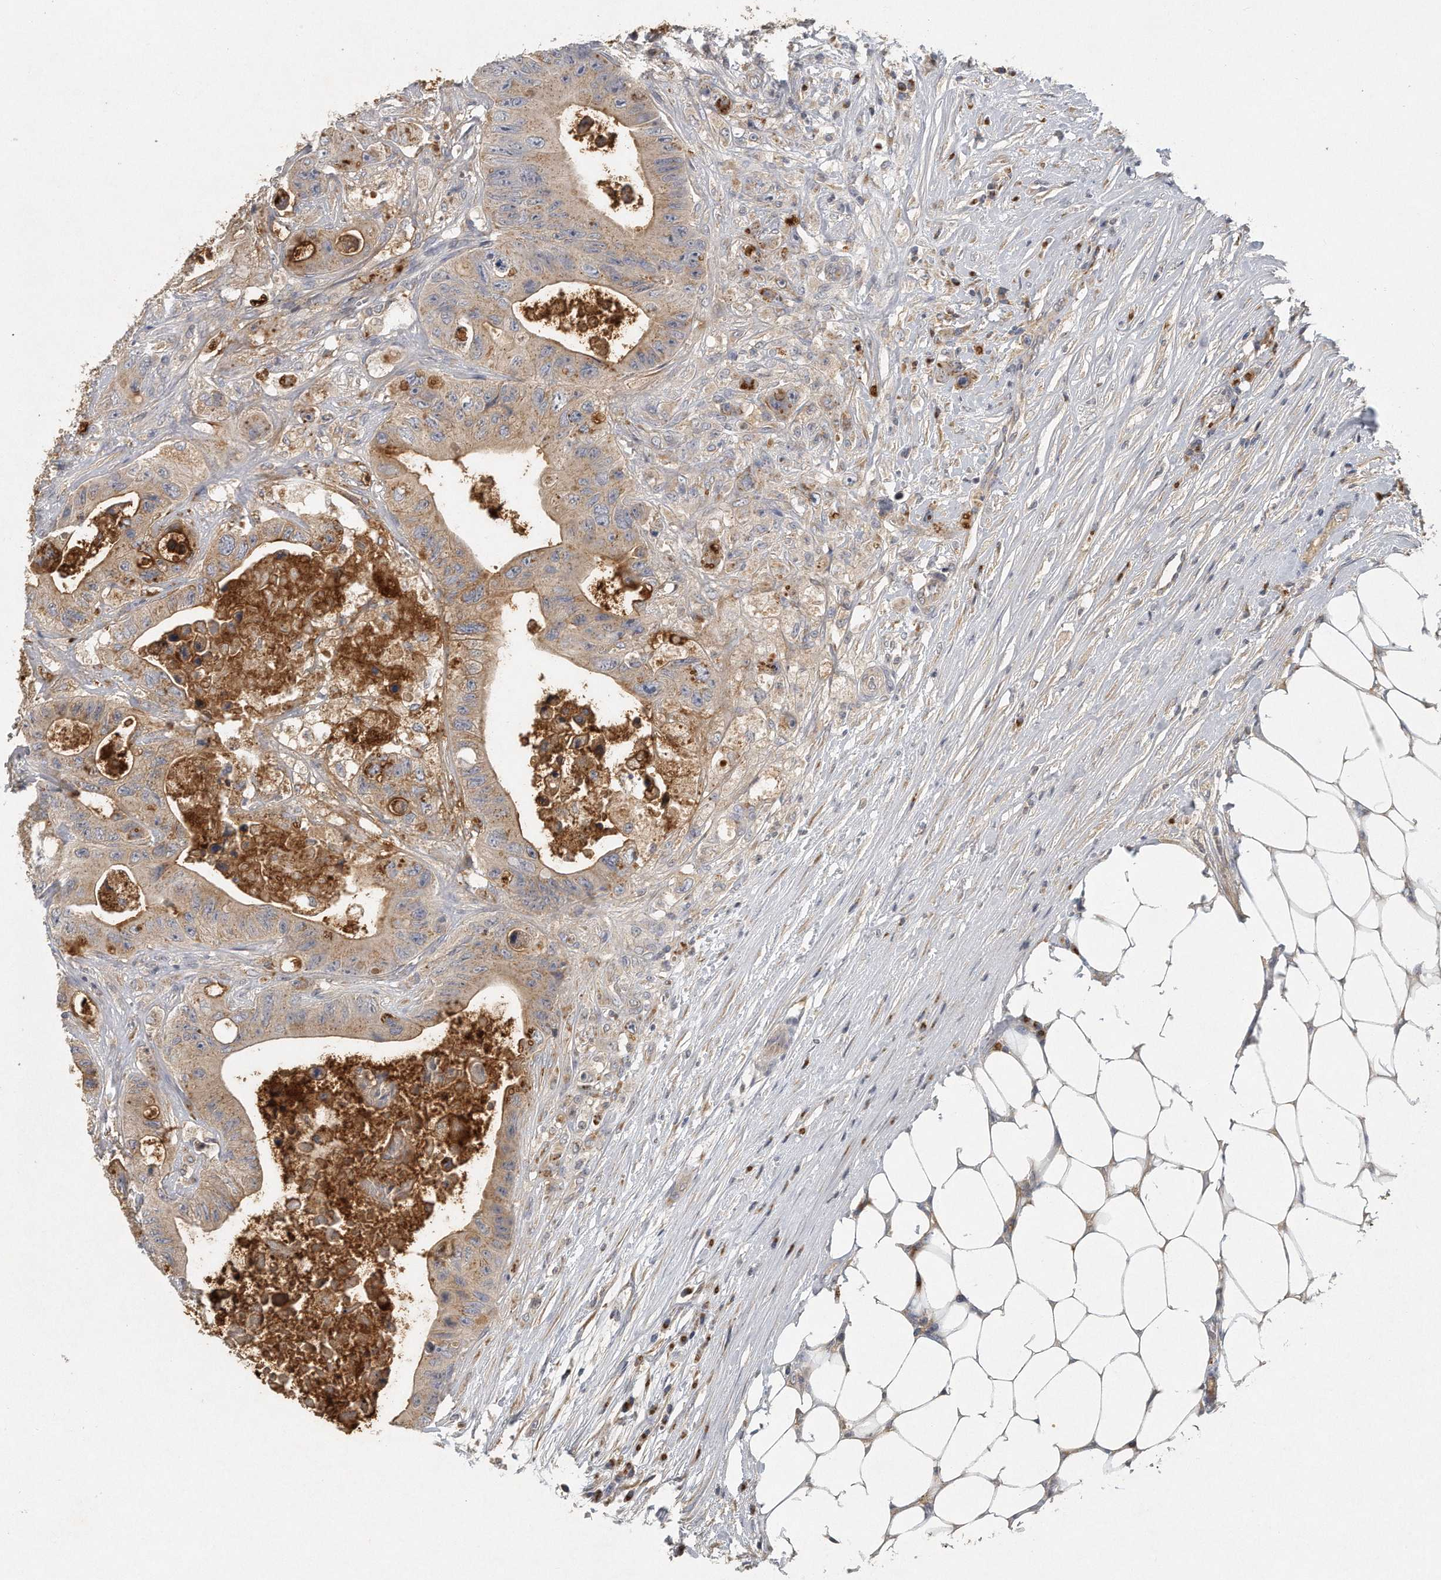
{"staining": {"intensity": "moderate", "quantity": "25%-75%", "location": "cytoplasmic/membranous"}, "tissue": "colorectal cancer", "cell_type": "Tumor cells", "image_type": "cancer", "snomed": [{"axis": "morphology", "description": "Adenocarcinoma, NOS"}, {"axis": "topography", "description": "Colon"}], "caption": "Tumor cells reveal medium levels of moderate cytoplasmic/membranous positivity in about 25%-75% of cells in human colorectal cancer (adenocarcinoma). (IHC, brightfield microscopy, high magnification).", "gene": "TRAPPC14", "patient": {"sex": "female", "age": 46}}